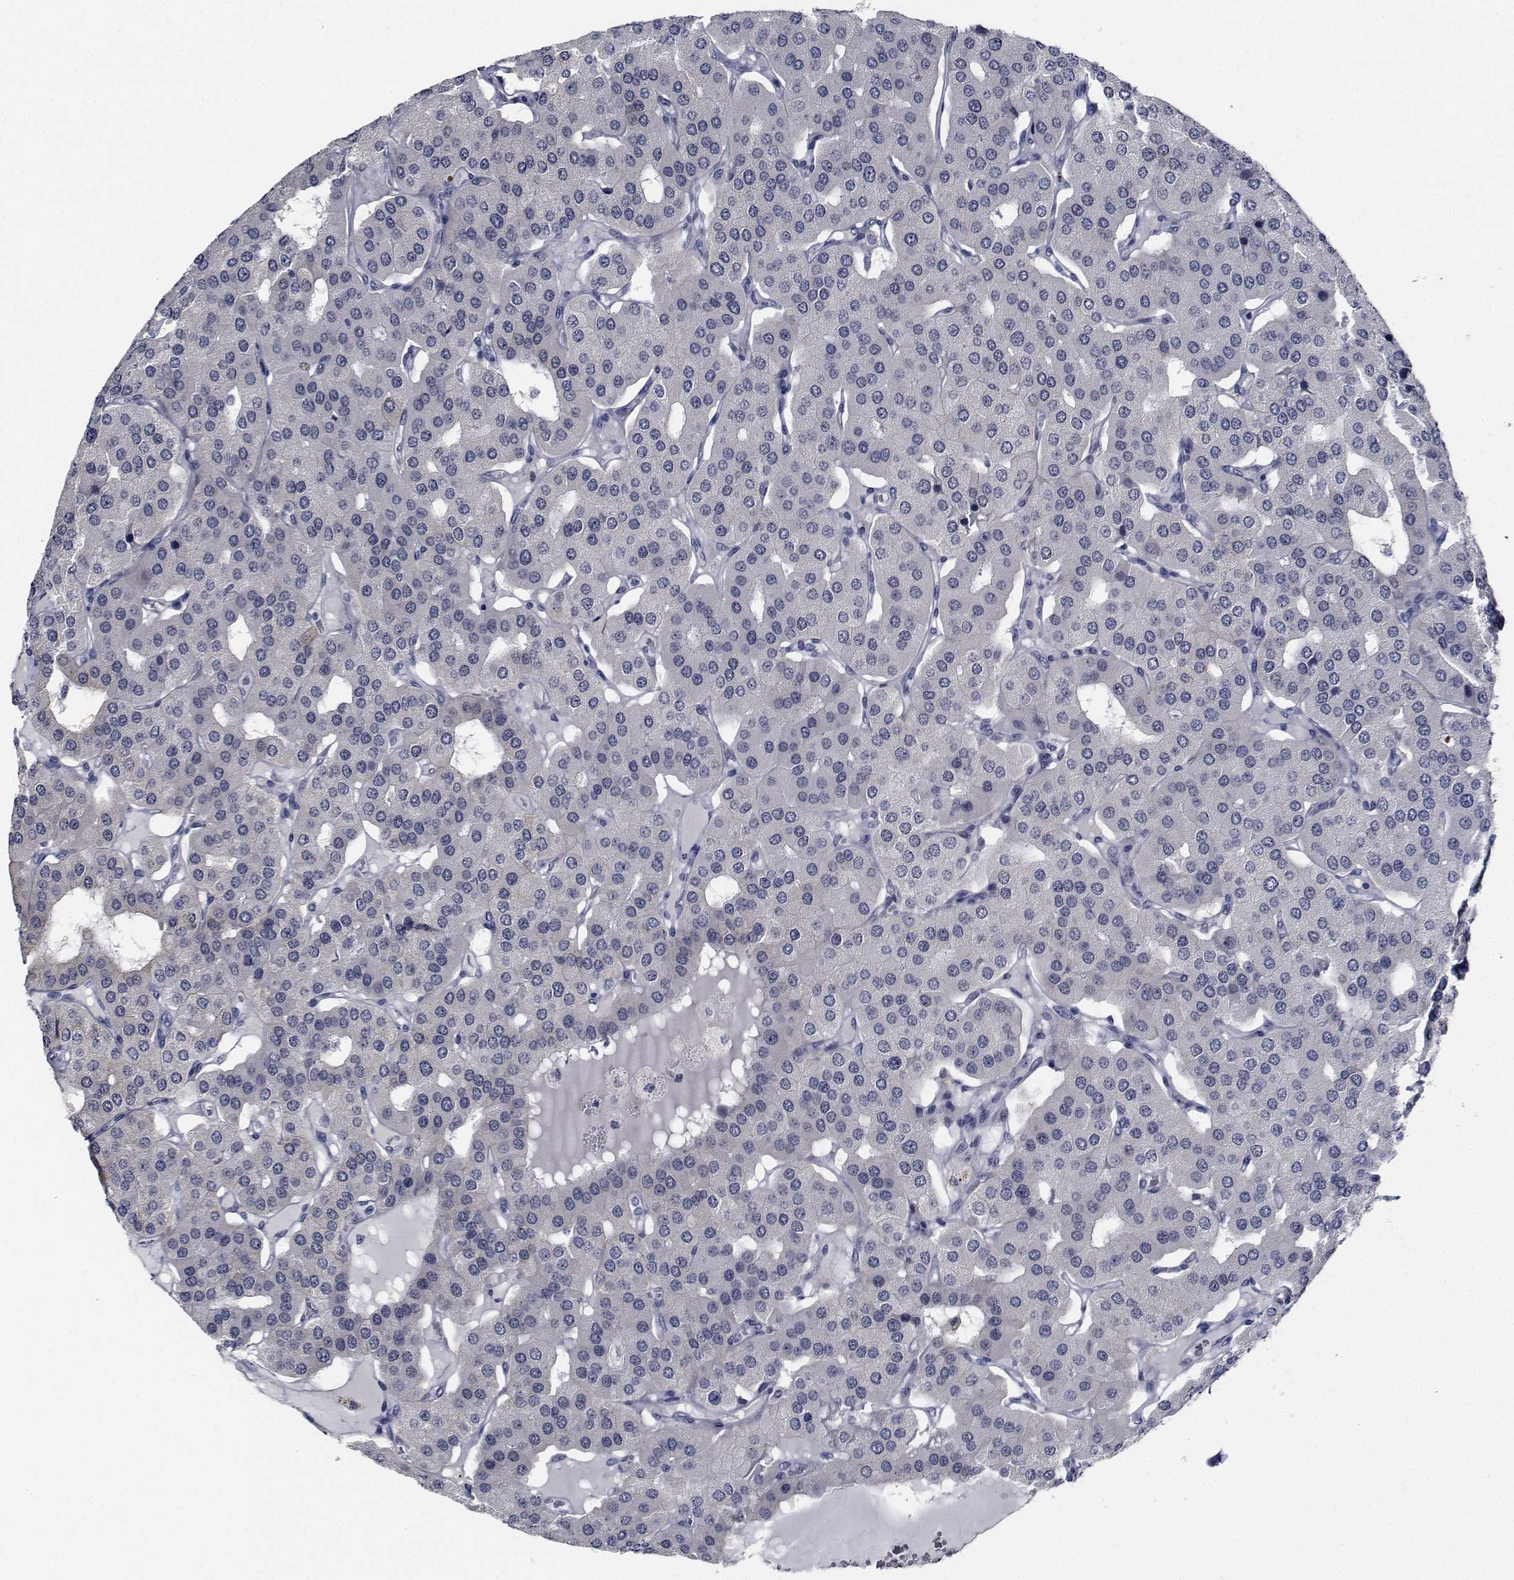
{"staining": {"intensity": "negative", "quantity": "none", "location": "none"}, "tissue": "parathyroid gland", "cell_type": "Glandular cells", "image_type": "normal", "snomed": [{"axis": "morphology", "description": "Normal tissue, NOS"}, {"axis": "morphology", "description": "Adenoma, NOS"}, {"axis": "topography", "description": "Parathyroid gland"}], "caption": "The photomicrograph demonstrates no staining of glandular cells in benign parathyroid gland. (DAB IHC, high magnification).", "gene": "NVL", "patient": {"sex": "female", "age": 86}}